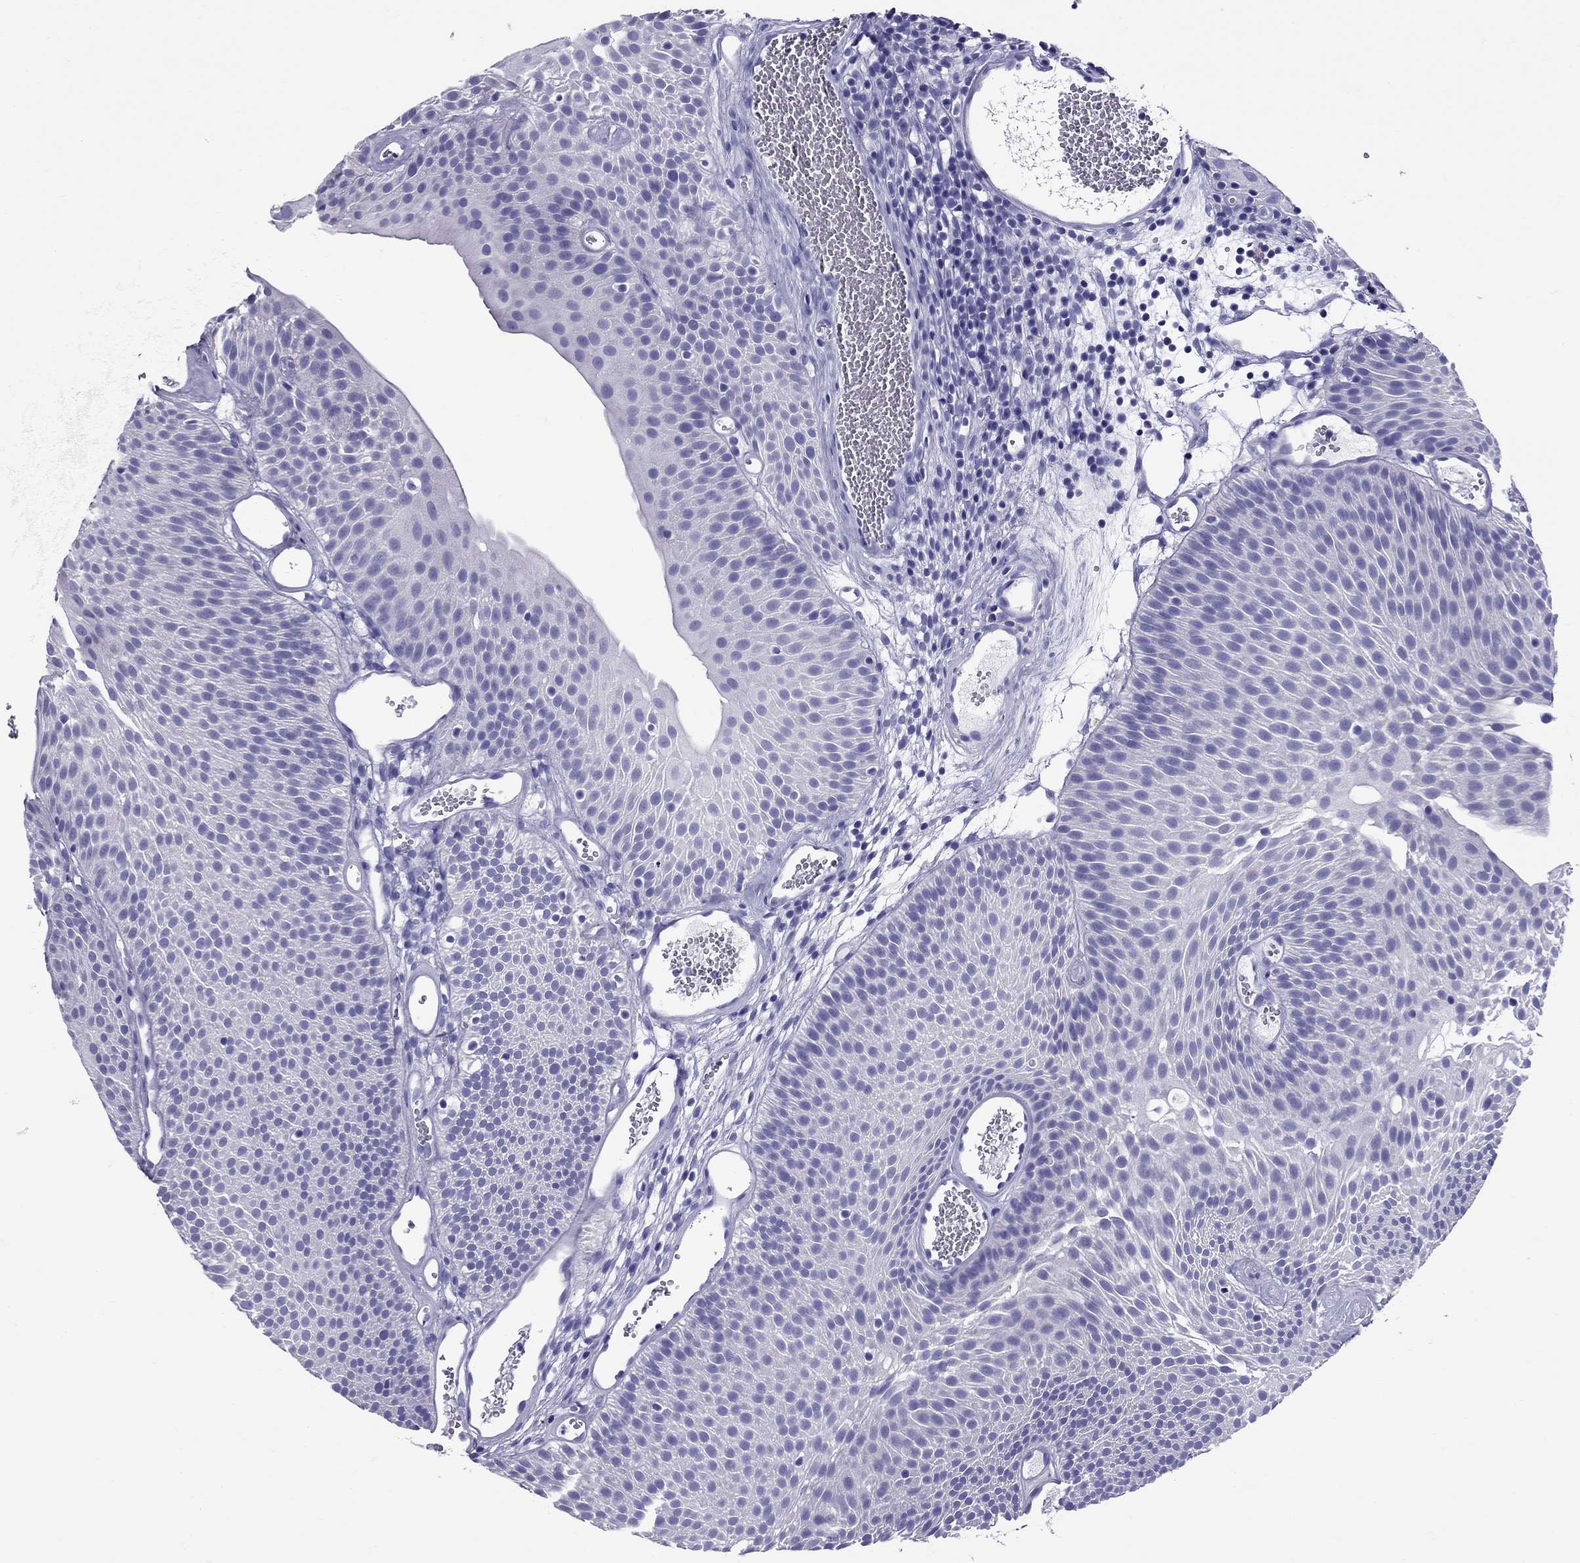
{"staining": {"intensity": "negative", "quantity": "none", "location": "none"}, "tissue": "urothelial cancer", "cell_type": "Tumor cells", "image_type": "cancer", "snomed": [{"axis": "morphology", "description": "Urothelial carcinoma, Low grade"}, {"axis": "topography", "description": "Urinary bladder"}], "caption": "DAB immunohistochemical staining of human low-grade urothelial carcinoma shows no significant staining in tumor cells. The staining was performed using DAB to visualize the protein expression in brown, while the nuclei were stained in blue with hematoxylin (Magnification: 20x).", "gene": "AVPR1B", "patient": {"sex": "male", "age": 52}}